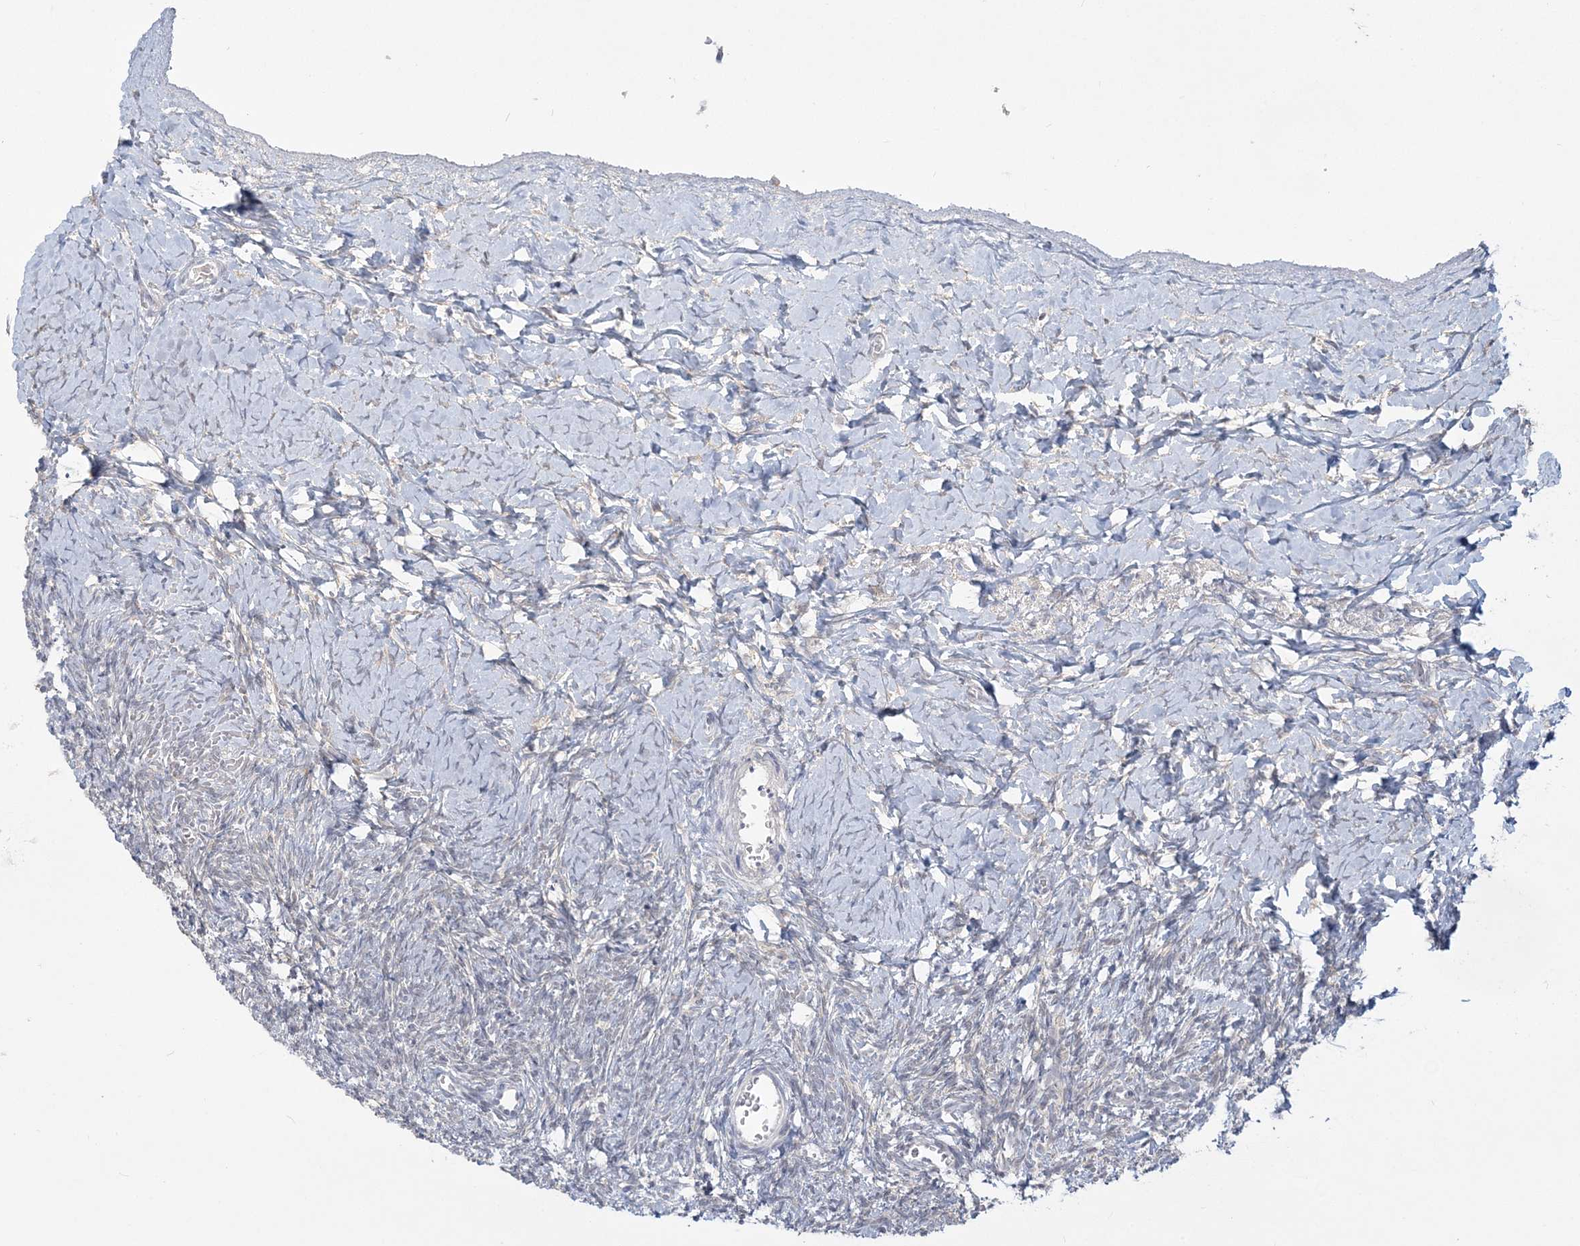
{"staining": {"intensity": "negative", "quantity": "none", "location": "none"}, "tissue": "ovary", "cell_type": "Ovarian stroma cells", "image_type": "normal", "snomed": [{"axis": "morphology", "description": "Normal tissue, NOS"}, {"axis": "morphology", "description": "Developmental malformation"}, {"axis": "topography", "description": "Ovary"}], "caption": "A high-resolution photomicrograph shows immunohistochemistry staining of benign ovary, which demonstrates no significant positivity in ovarian stroma cells.", "gene": "ANKS1A", "patient": {"sex": "female", "age": 39}}